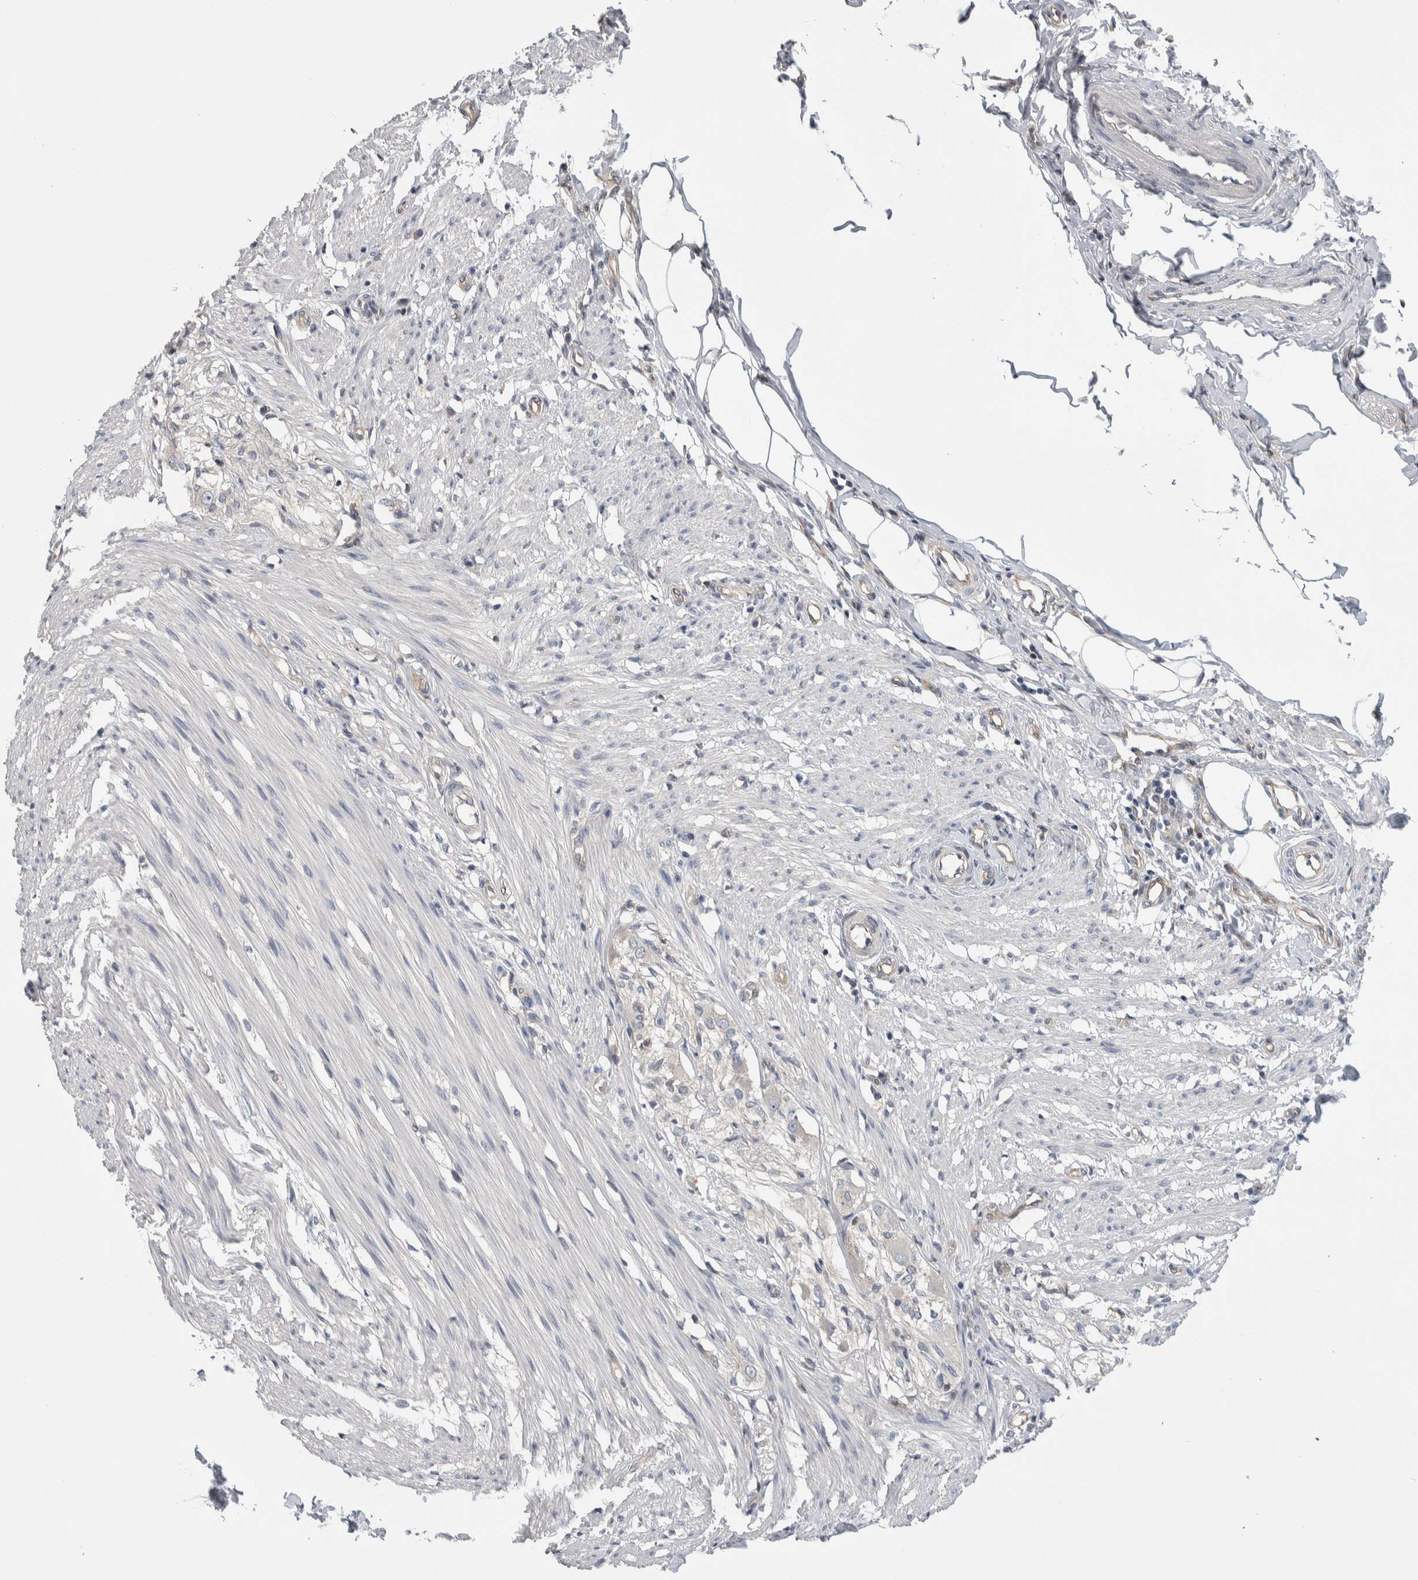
{"staining": {"intensity": "weak", "quantity": "<25%", "location": "nuclear"}, "tissue": "smooth muscle", "cell_type": "Smooth muscle cells", "image_type": "normal", "snomed": [{"axis": "morphology", "description": "Normal tissue, NOS"}, {"axis": "morphology", "description": "Adenocarcinoma, NOS"}, {"axis": "topography", "description": "Smooth muscle"}, {"axis": "topography", "description": "Colon"}], "caption": "Immunohistochemistry of unremarkable smooth muscle displays no staining in smooth muscle cells.", "gene": "TAX1BP1", "patient": {"sex": "male", "age": 14}}